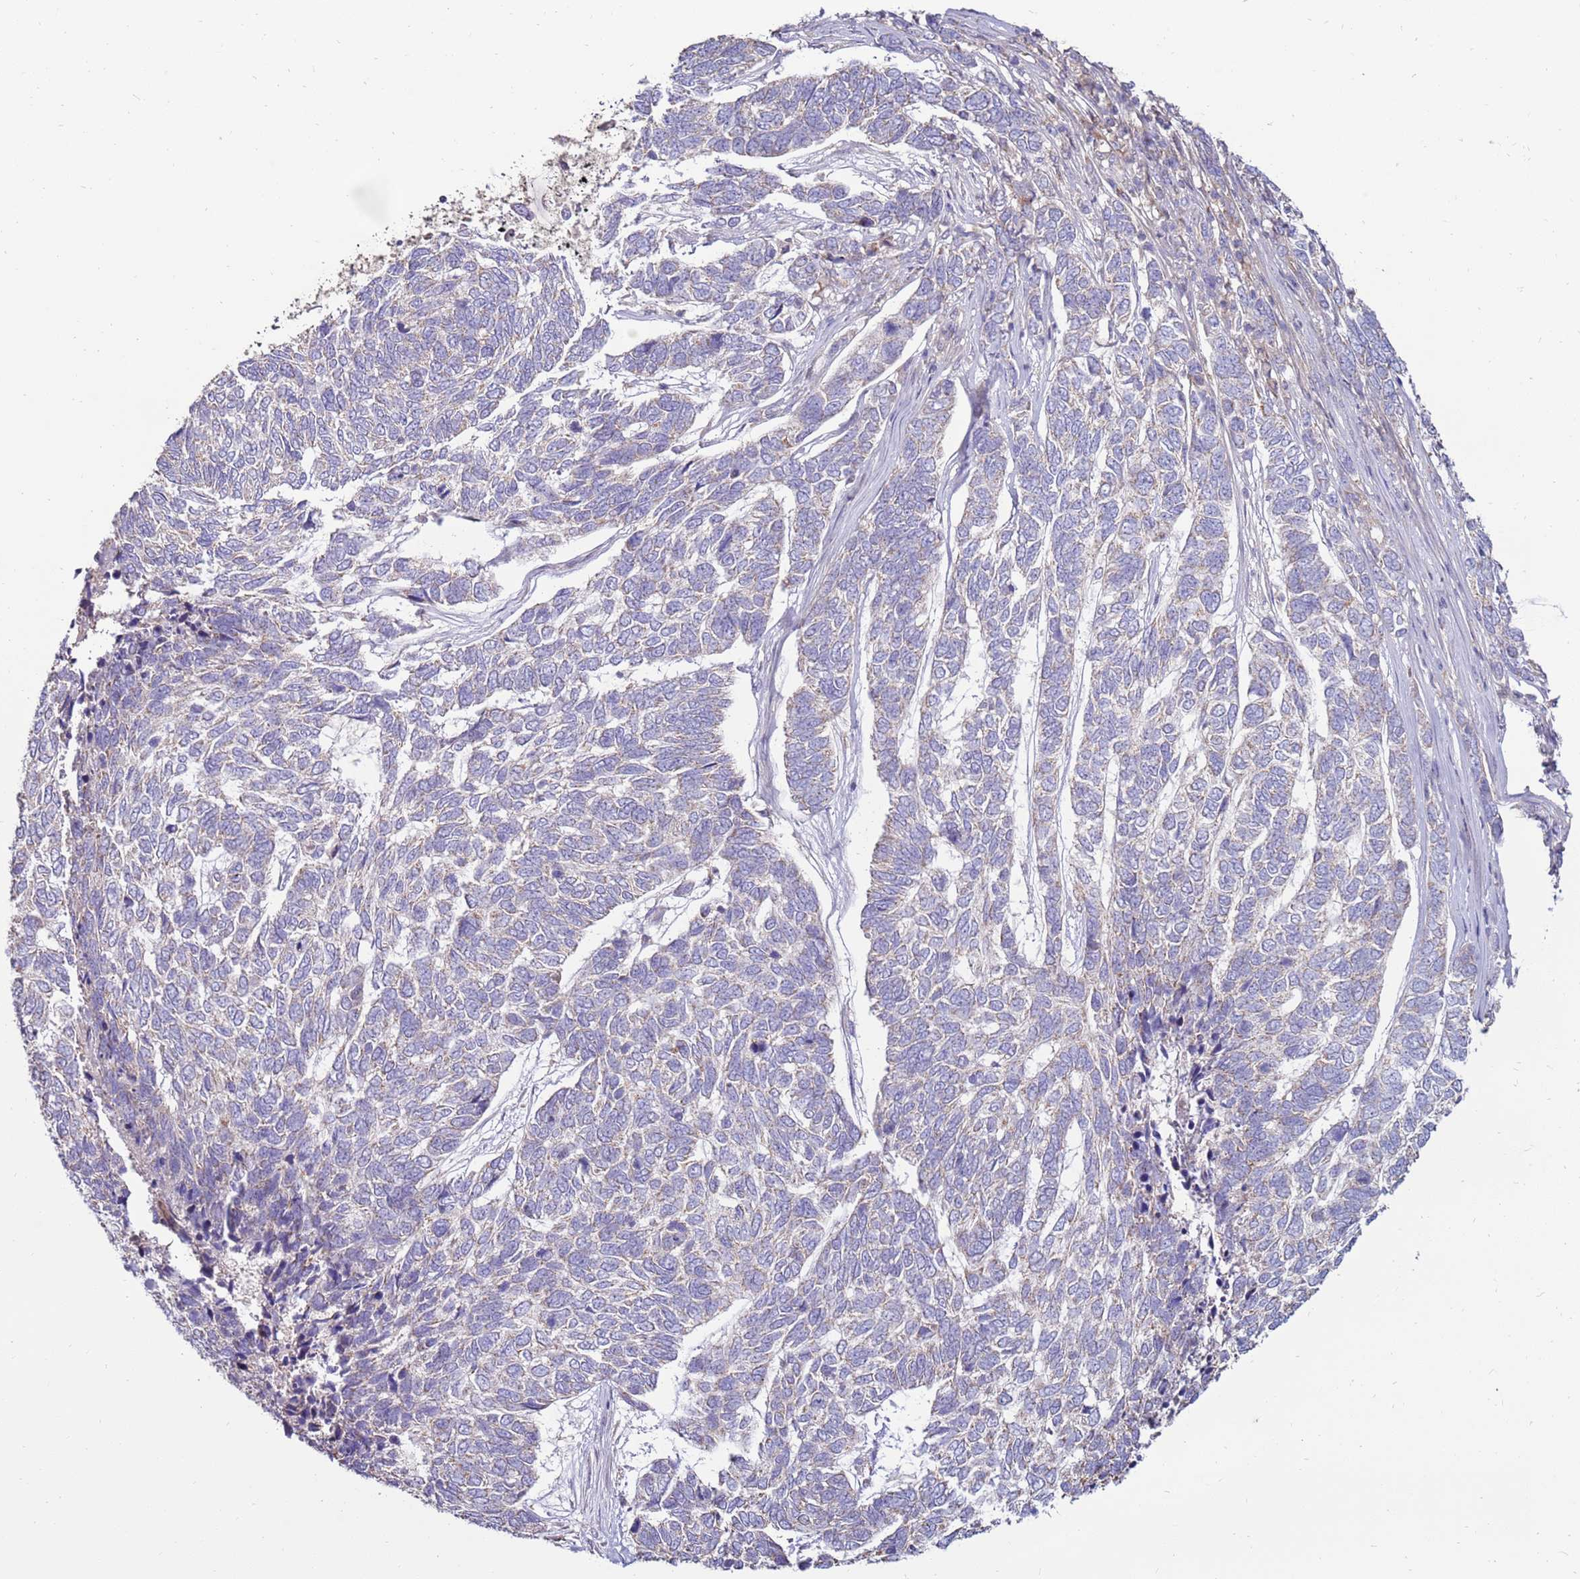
{"staining": {"intensity": "negative", "quantity": "none", "location": "none"}, "tissue": "skin cancer", "cell_type": "Tumor cells", "image_type": "cancer", "snomed": [{"axis": "morphology", "description": "Basal cell carcinoma"}, {"axis": "topography", "description": "Skin"}], "caption": "Skin cancer stained for a protein using IHC shows no expression tumor cells.", "gene": "TRAPPC4", "patient": {"sex": "female", "age": 65}}